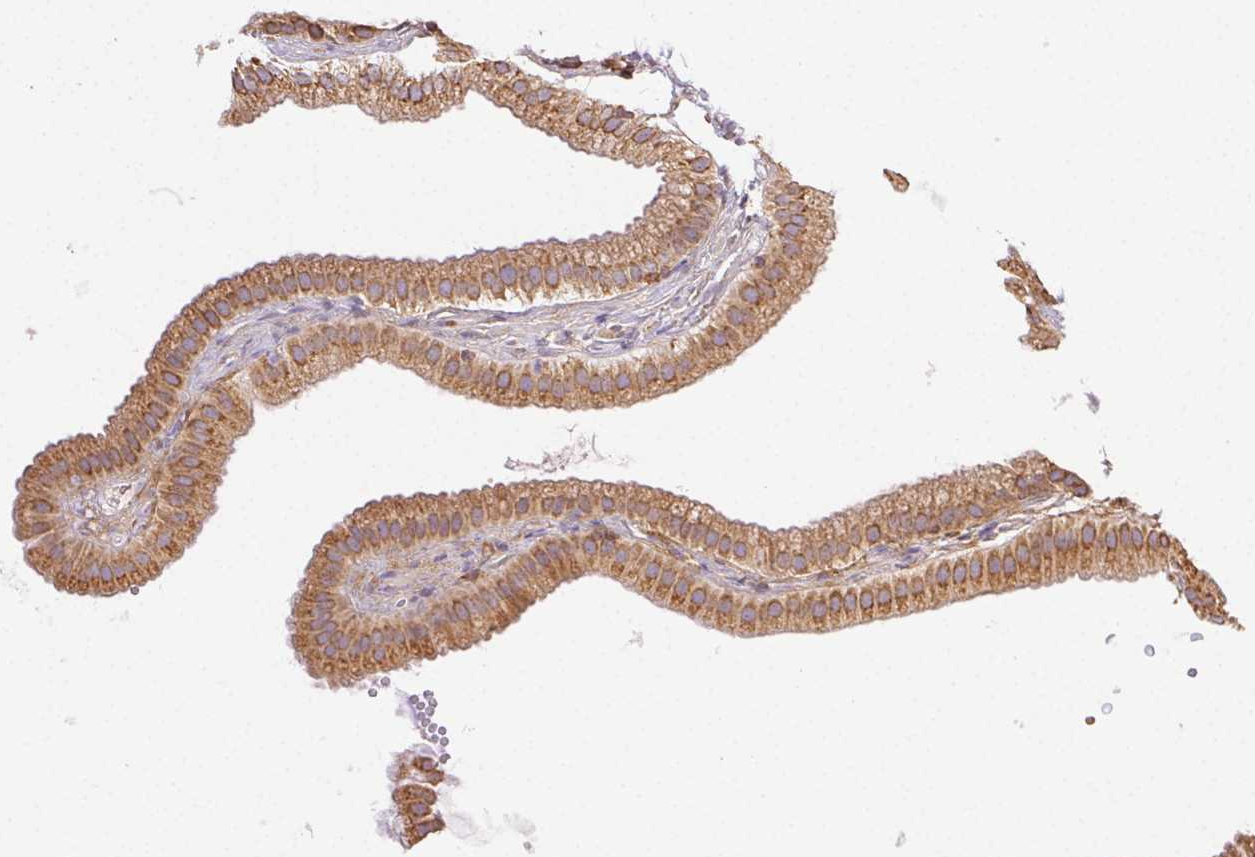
{"staining": {"intensity": "moderate", "quantity": ">75%", "location": "cytoplasmic/membranous"}, "tissue": "gallbladder", "cell_type": "Glandular cells", "image_type": "normal", "snomed": [{"axis": "morphology", "description": "Normal tissue, NOS"}, {"axis": "topography", "description": "Gallbladder"}], "caption": "The histopathology image shows immunohistochemical staining of benign gallbladder. There is moderate cytoplasmic/membranous staining is seen in about >75% of glandular cells. (DAB (3,3'-diaminobenzidine) IHC, brown staining for protein, blue staining for nuclei).", "gene": "ENTREP1", "patient": {"sex": "female", "age": 63}}